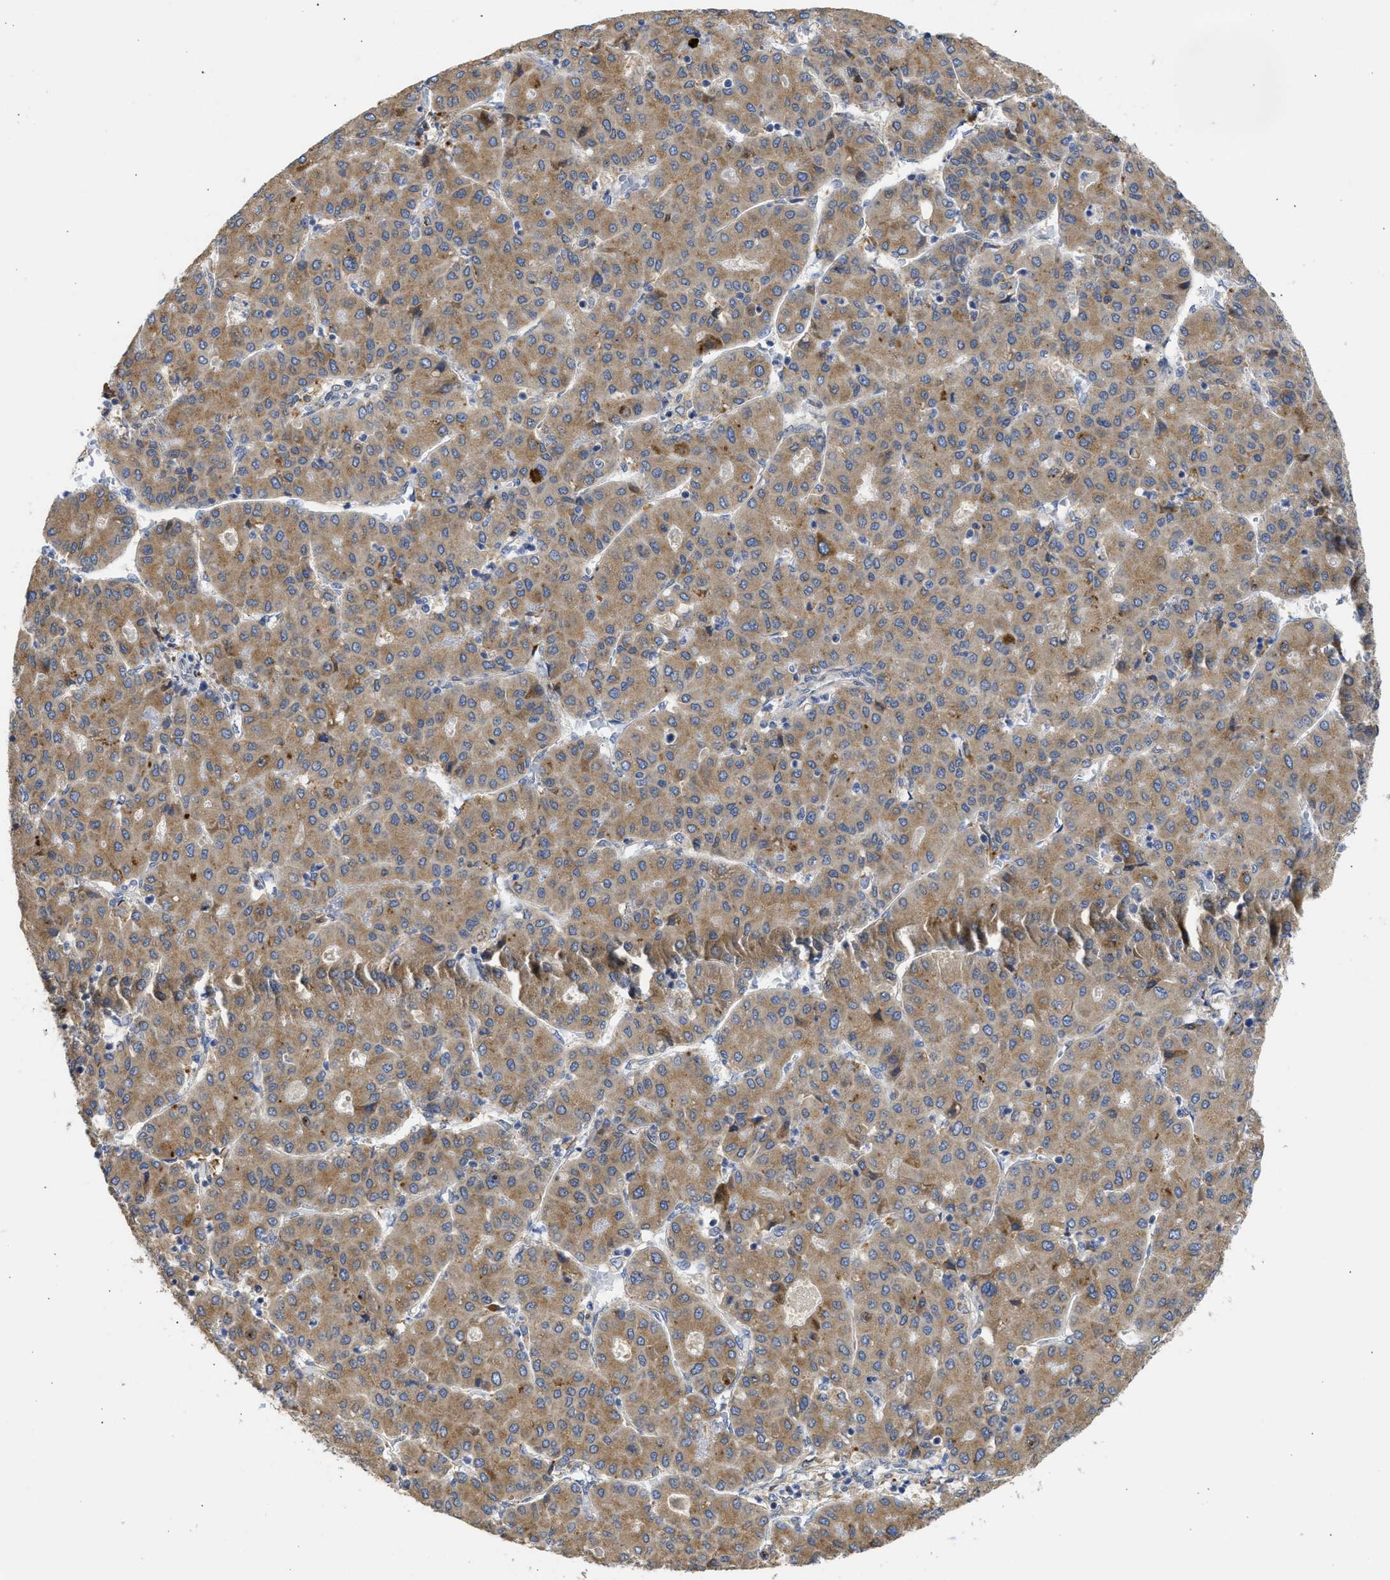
{"staining": {"intensity": "moderate", "quantity": ">75%", "location": "cytoplasmic/membranous"}, "tissue": "liver cancer", "cell_type": "Tumor cells", "image_type": "cancer", "snomed": [{"axis": "morphology", "description": "Carcinoma, Hepatocellular, NOS"}, {"axis": "topography", "description": "Liver"}], "caption": "Immunohistochemistry (IHC) micrograph of human liver cancer stained for a protein (brown), which reveals medium levels of moderate cytoplasmic/membranous expression in approximately >75% of tumor cells.", "gene": "TMED1", "patient": {"sex": "male", "age": 65}}